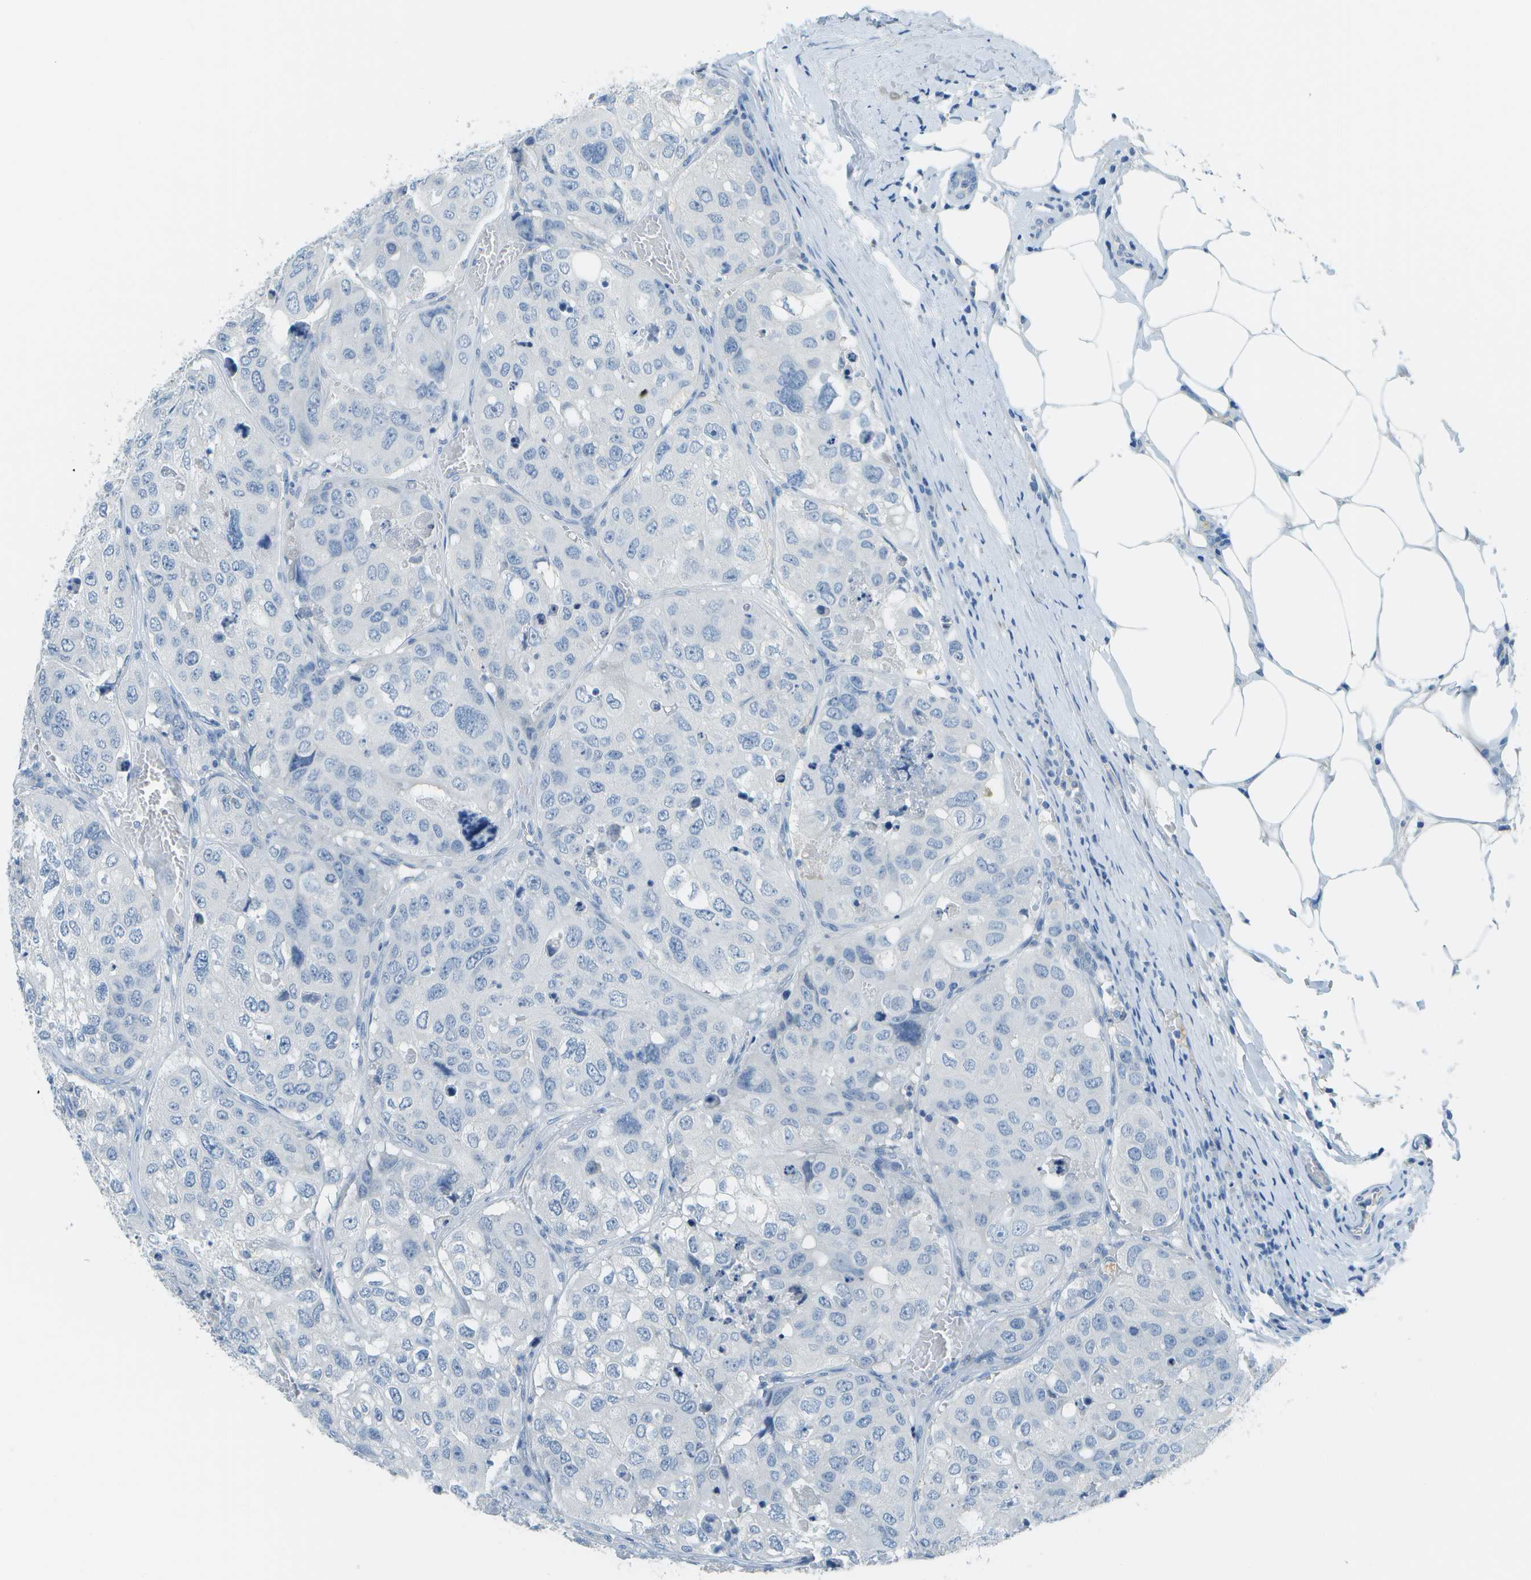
{"staining": {"intensity": "negative", "quantity": "none", "location": "none"}, "tissue": "urothelial cancer", "cell_type": "Tumor cells", "image_type": "cancer", "snomed": [{"axis": "morphology", "description": "Urothelial carcinoma, High grade"}, {"axis": "topography", "description": "Lymph node"}, {"axis": "topography", "description": "Urinary bladder"}], "caption": "Immunohistochemistry (IHC) of human urothelial carcinoma (high-grade) displays no expression in tumor cells.", "gene": "C1S", "patient": {"sex": "male", "age": 51}}